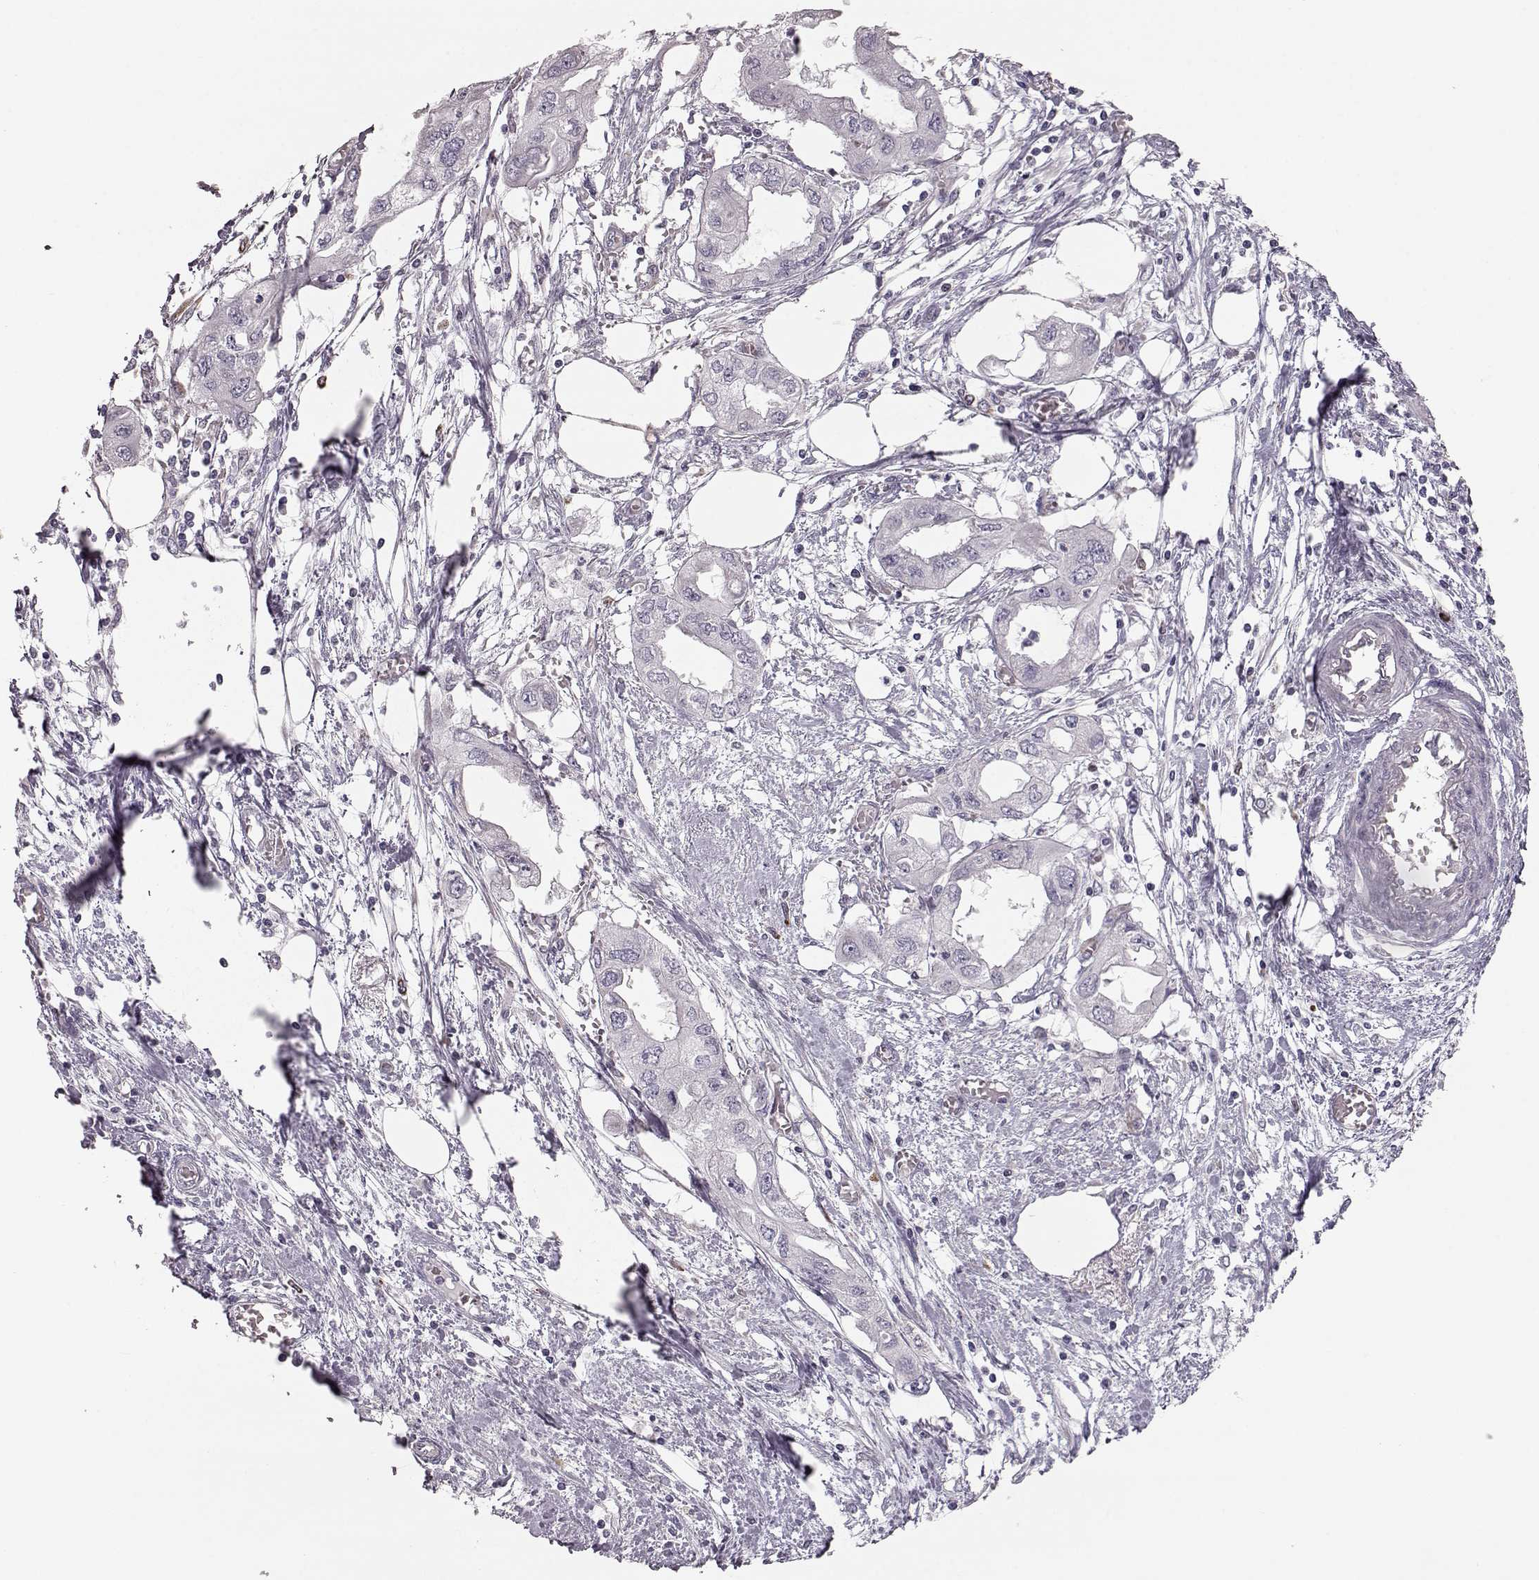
{"staining": {"intensity": "negative", "quantity": "none", "location": "none"}, "tissue": "endometrial cancer", "cell_type": "Tumor cells", "image_type": "cancer", "snomed": [{"axis": "morphology", "description": "Adenocarcinoma, NOS"}, {"axis": "morphology", "description": "Adenocarcinoma, metastatic, NOS"}, {"axis": "topography", "description": "Adipose tissue"}, {"axis": "topography", "description": "Endometrium"}], "caption": "Tumor cells are negative for brown protein staining in endometrial cancer.", "gene": "ELOVL5", "patient": {"sex": "female", "age": 67}}